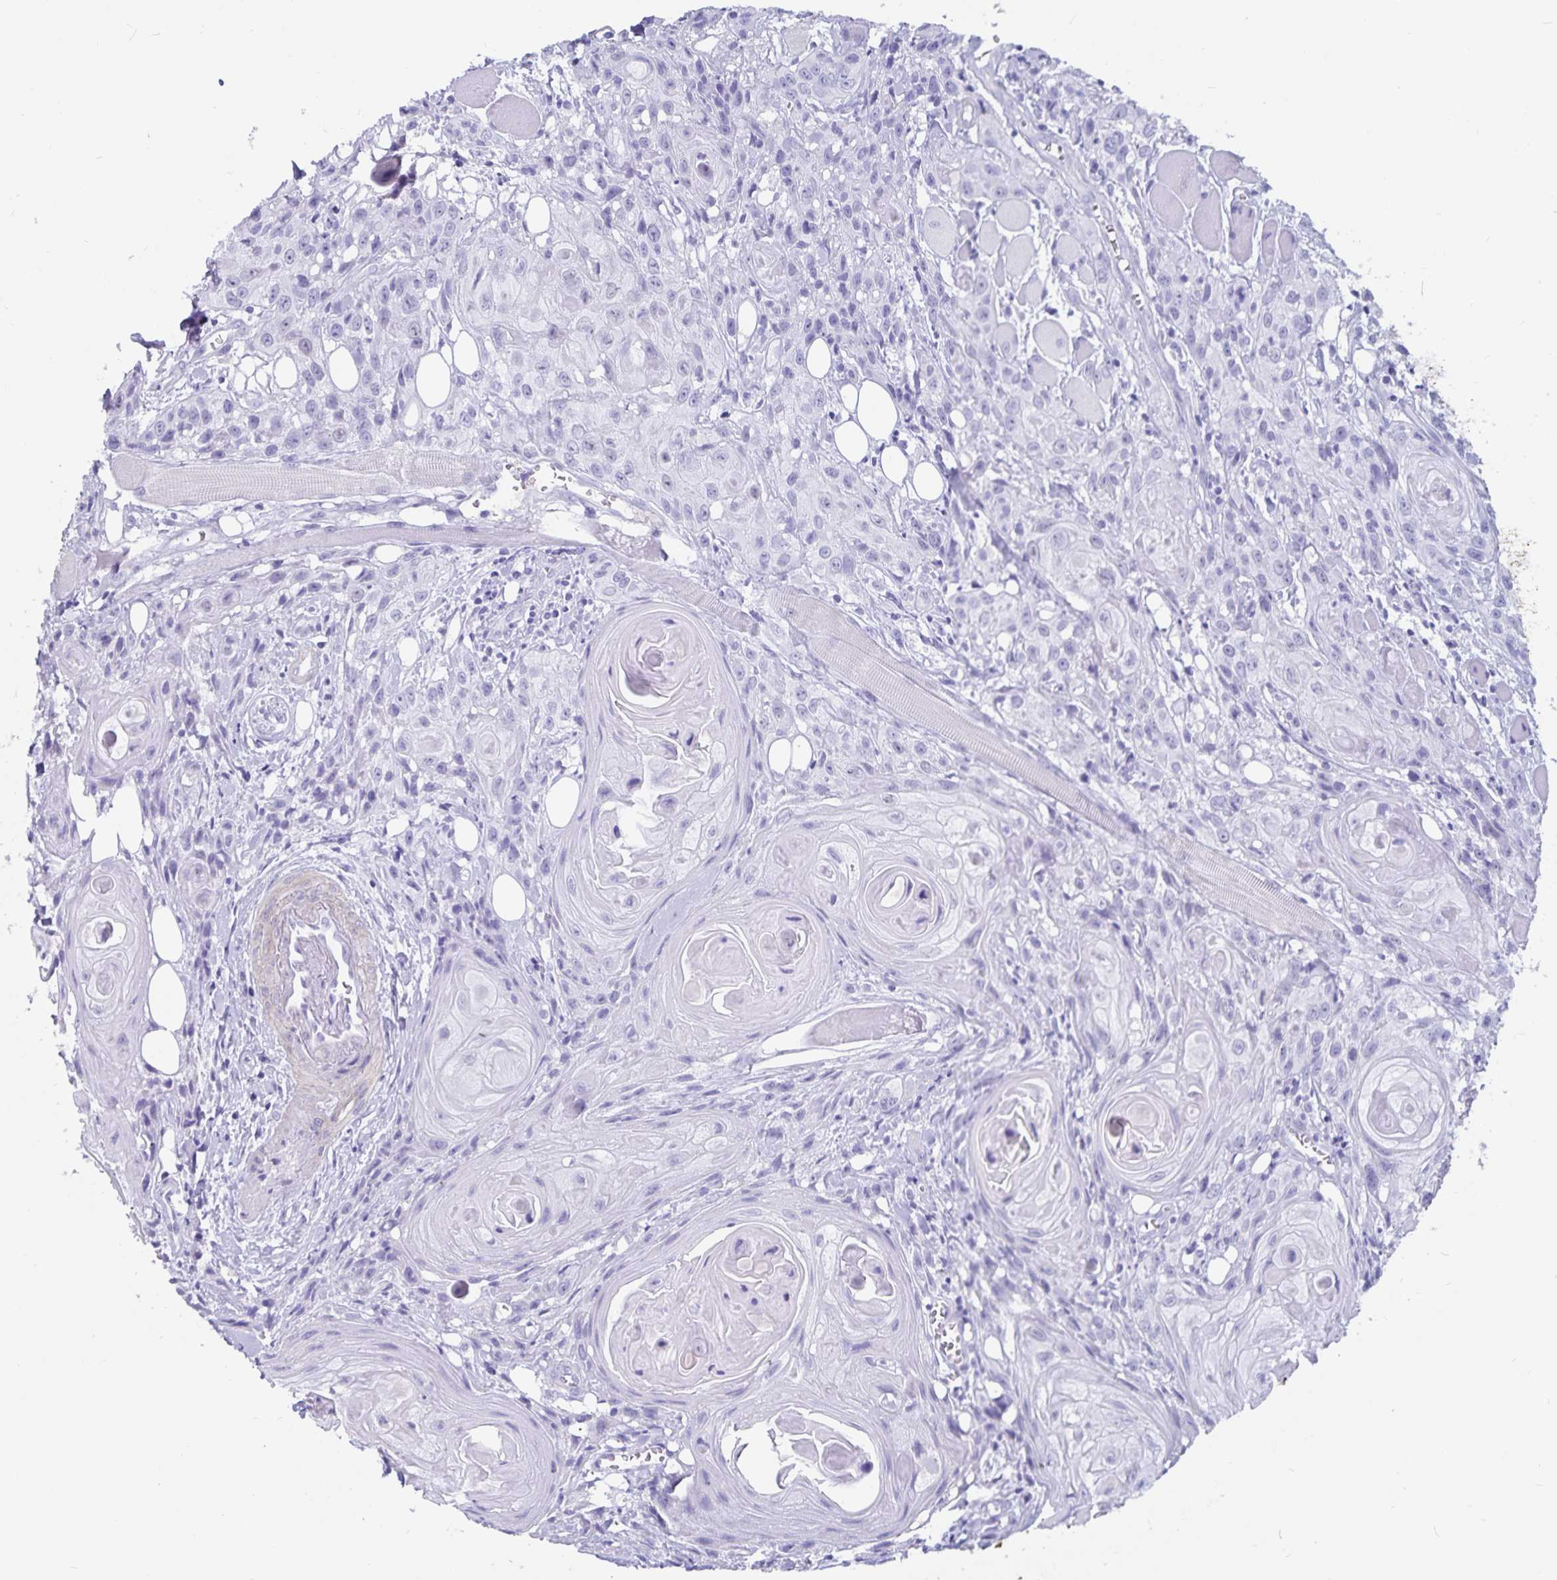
{"staining": {"intensity": "negative", "quantity": "none", "location": "none"}, "tissue": "head and neck cancer", "cell_type": "Tumor cells", "image_type": "cancer", "snomed": [{"axis": "morphology", "description": "Squamous cell carcinoma, NOS"}, {"axis": "topography", "description": "Oral tissue"}, {"axis": "topography", "description": "Head-Neck"}], "caption": "Head and neck cancer (squamous cell carcinoma) was stained to show a protein in brown. There is no significant staining in tumor cells.", "gene": "GPR137", "patient": {"sex": "male", "age": 58}}